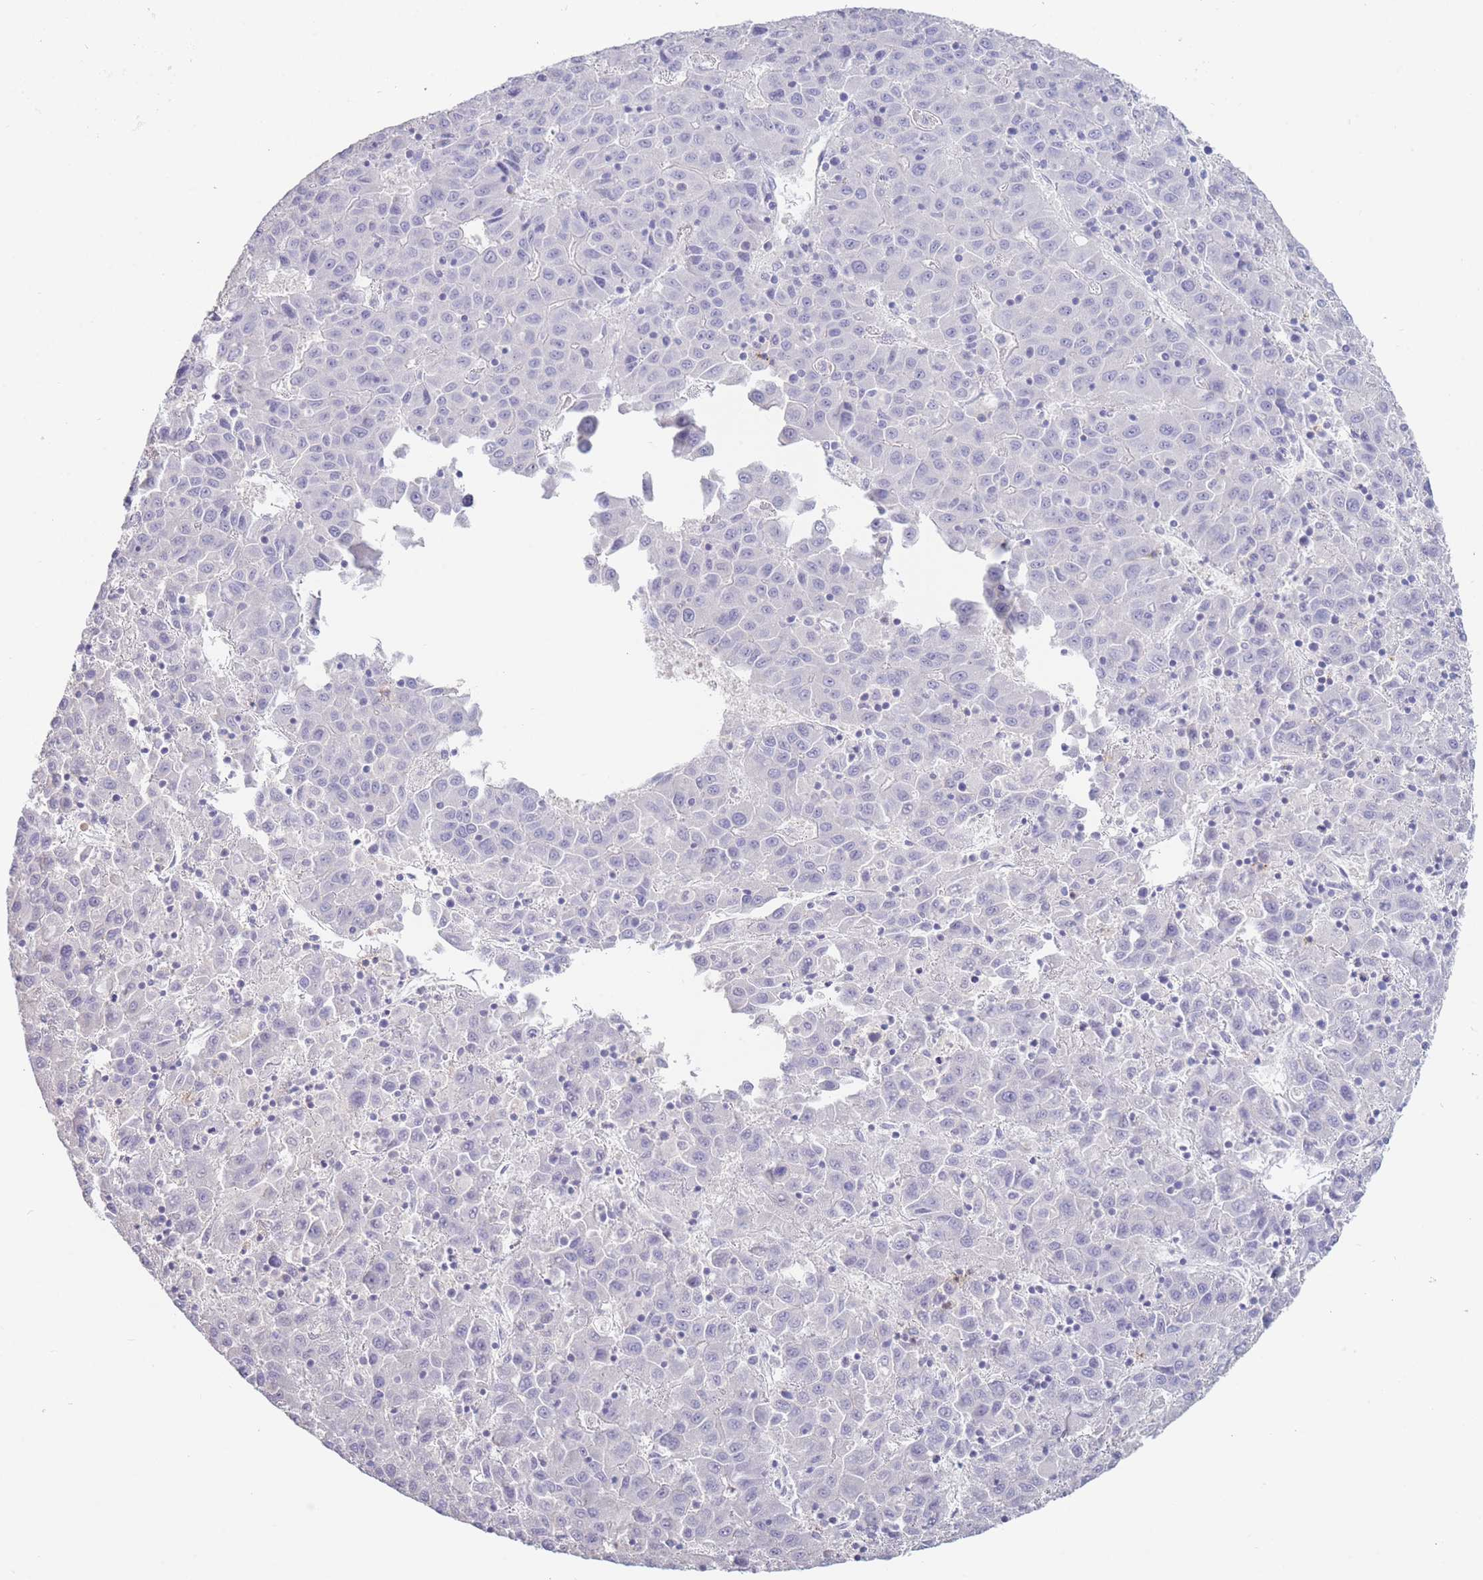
{"staining": {"intensity": "negative", "quantity": "none", "location": "none"}, "tissue": "liver cancer", "cell_type": "Tumor cells", "image_type": "cancer", "snomed": [{"axis": "morphology", "description": "Carcinoma, Hepatocellular, NOS"}, {"axis": "topography", "description": "Liver"}], "caption": "This is an immunohistochemistry photomicrograph of human liver cancer (hepatocellular carcinoma). There is no staining in tumor cells.", "gene": "CD37", "patient": {"sex": "female", "age": 53}}